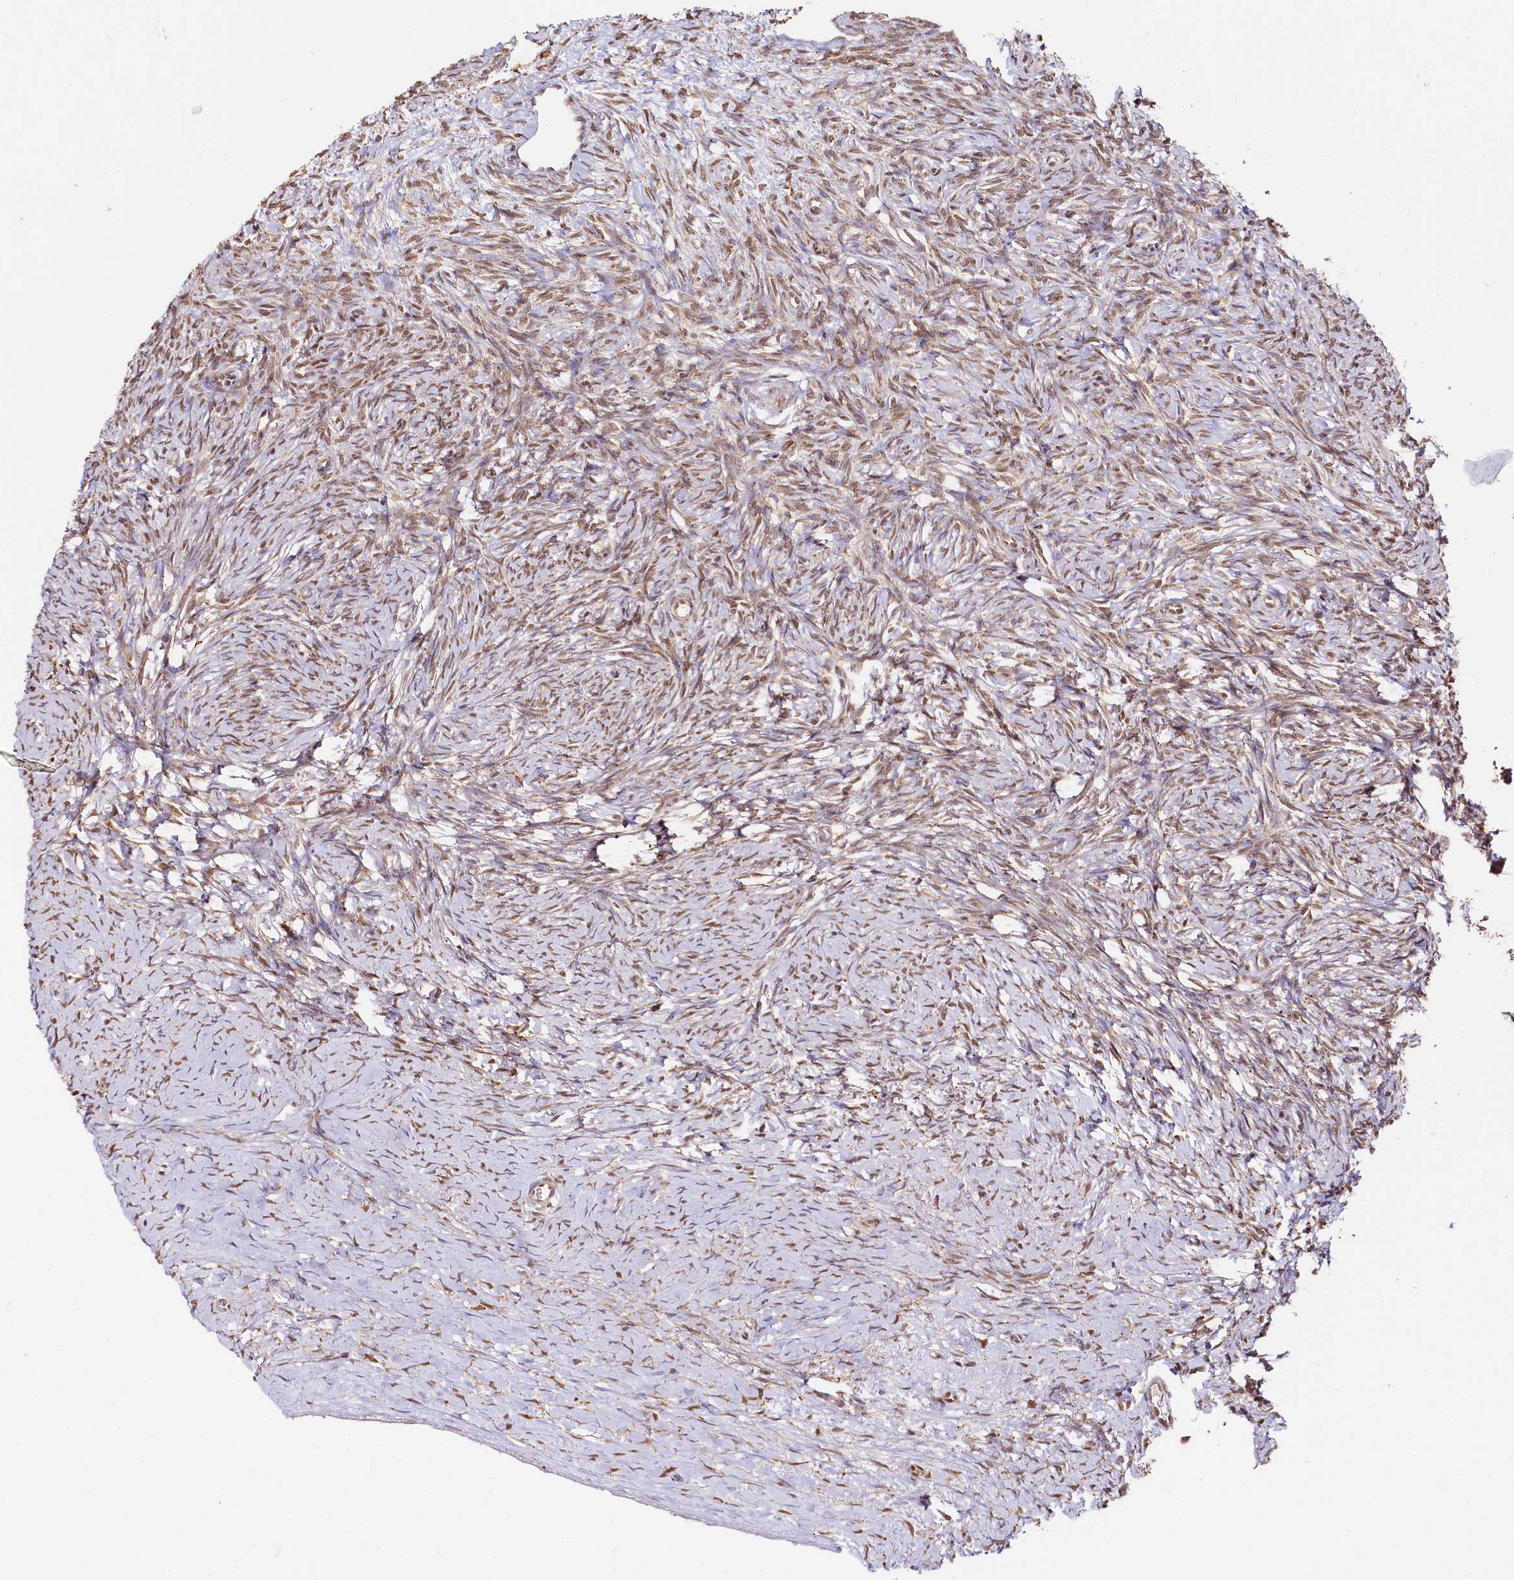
{"staining": {"intensity": "moderate", "quantity": ">75%", "location": "nuclear"}, "tissue": "ovary", "cell_type": "Ovarian stroma cells", "image_type": "normal", "snomed": [{"axis": "morphology", "description": "Normal tissue, NOS"}, {"axis": "morphology", "description": "Developmental malformation"}, {"axis": "topography", "description": "Ovary"}], "caption": "Immunohistochemical staining of normal ovary shows moderate nuclear protein expression in about >75% of ovarian stroma cells. The protein of interest is stained brown, and the nuclei are stained in blue (DAB (3,3'-diaminobenzidine) IHC with brightfield microscopy, high magnification).", "gene": "CNPY2", "patient": {"sex": "female", "age": 39}}